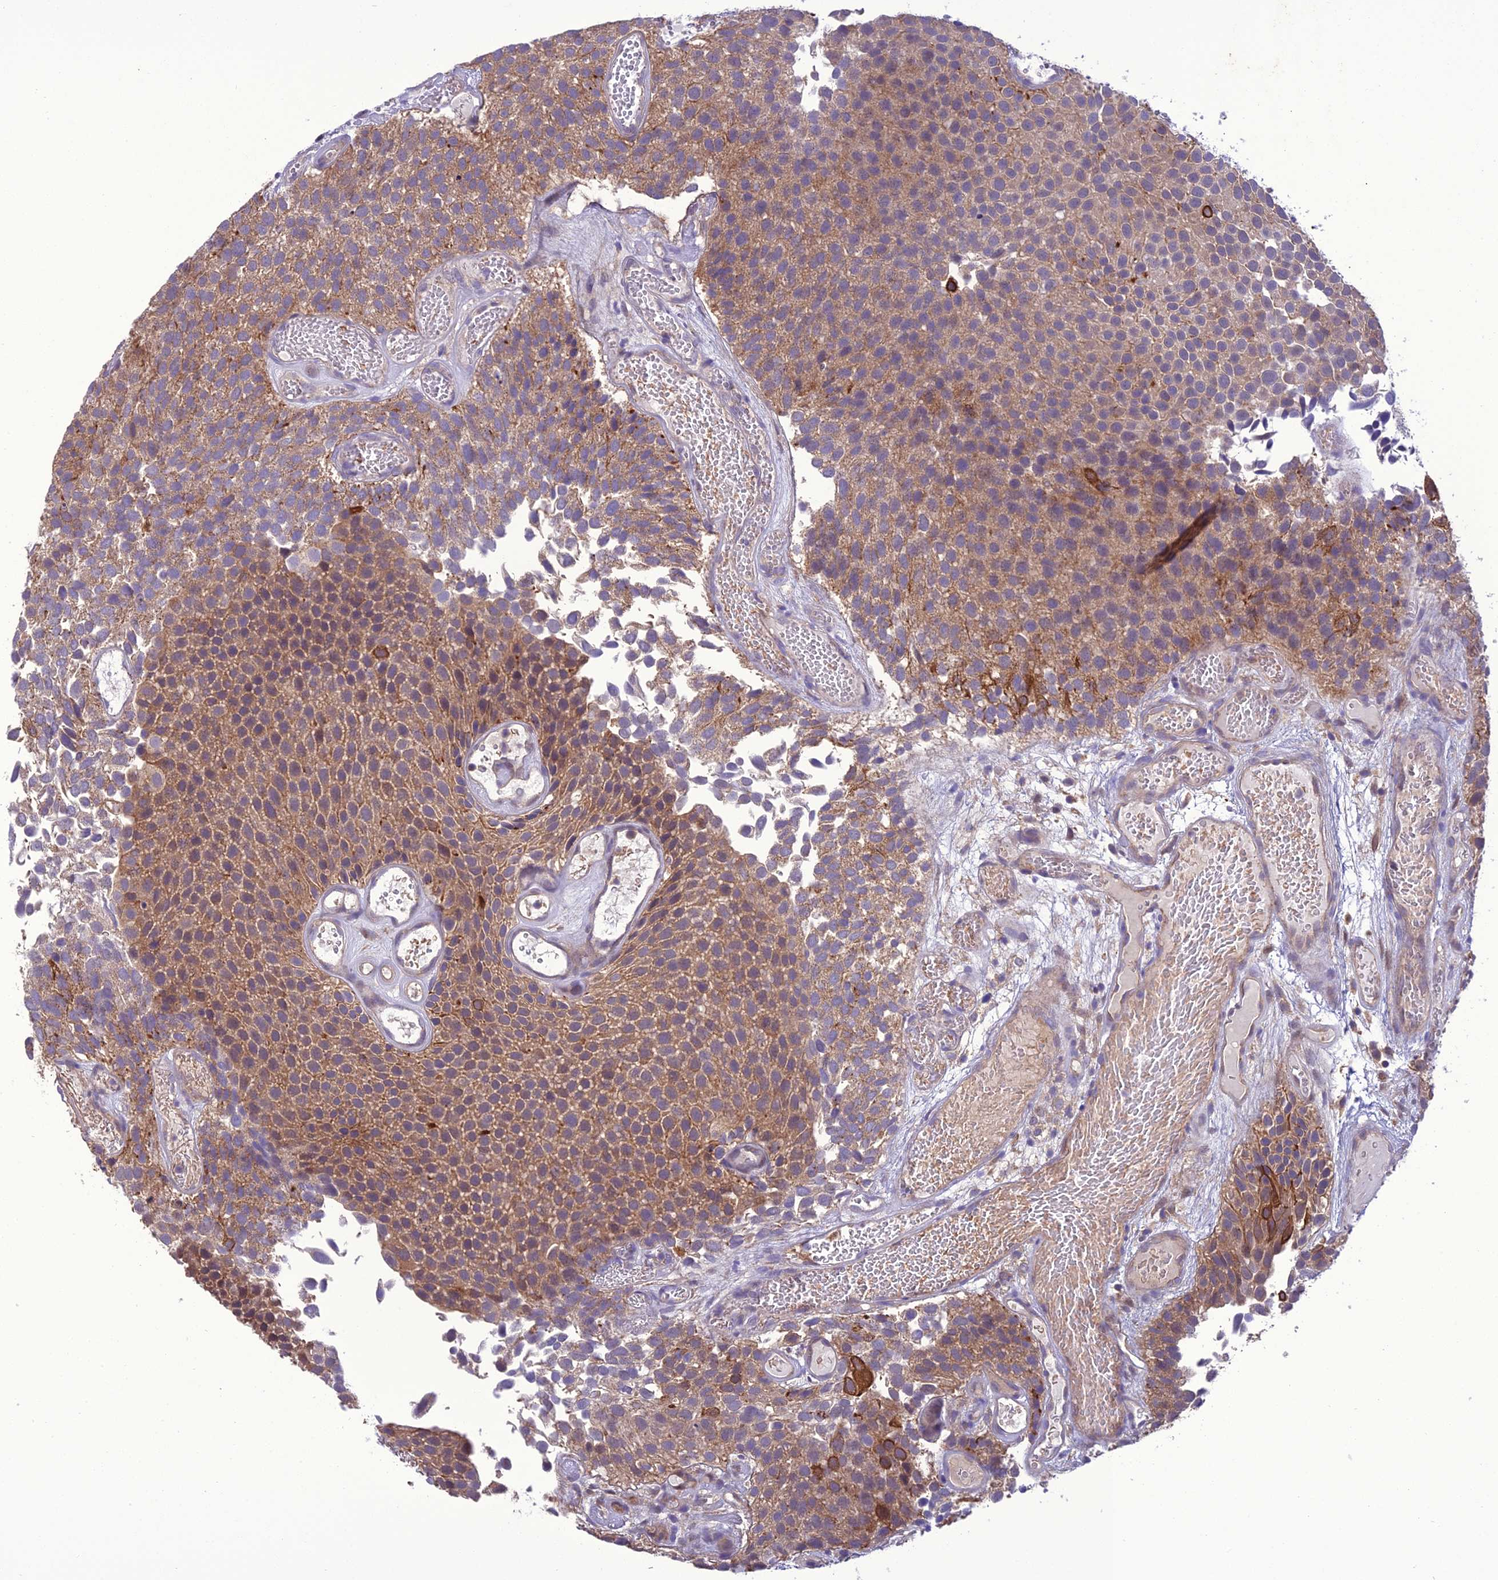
{"staining": {"intensity": "moderate", "quantity": ">75%", "location": "cytoplasmic/membranous"}, "tissue": "urothelial cancer", "cell_type": "Tumor cells", "image_type": "cancer", "snomed": [{"axis": "morphology", "description": "Urothelial carcinoma, Low grade"}, {"axis": "topography", "description": "Urinary bladder"}], "caption": "Low-grade urothelial carcinoma stained with immunohistochemistry shows moderate cytoplasmic/membranous positivity in about >75% of tumor cells. Using DAB (brown) and hematoxylin (blue) stains, captured at high magnification using brightfield microscopy.", "gene": "BORCS6", "patient": {"sex": "male", "age": 89}}